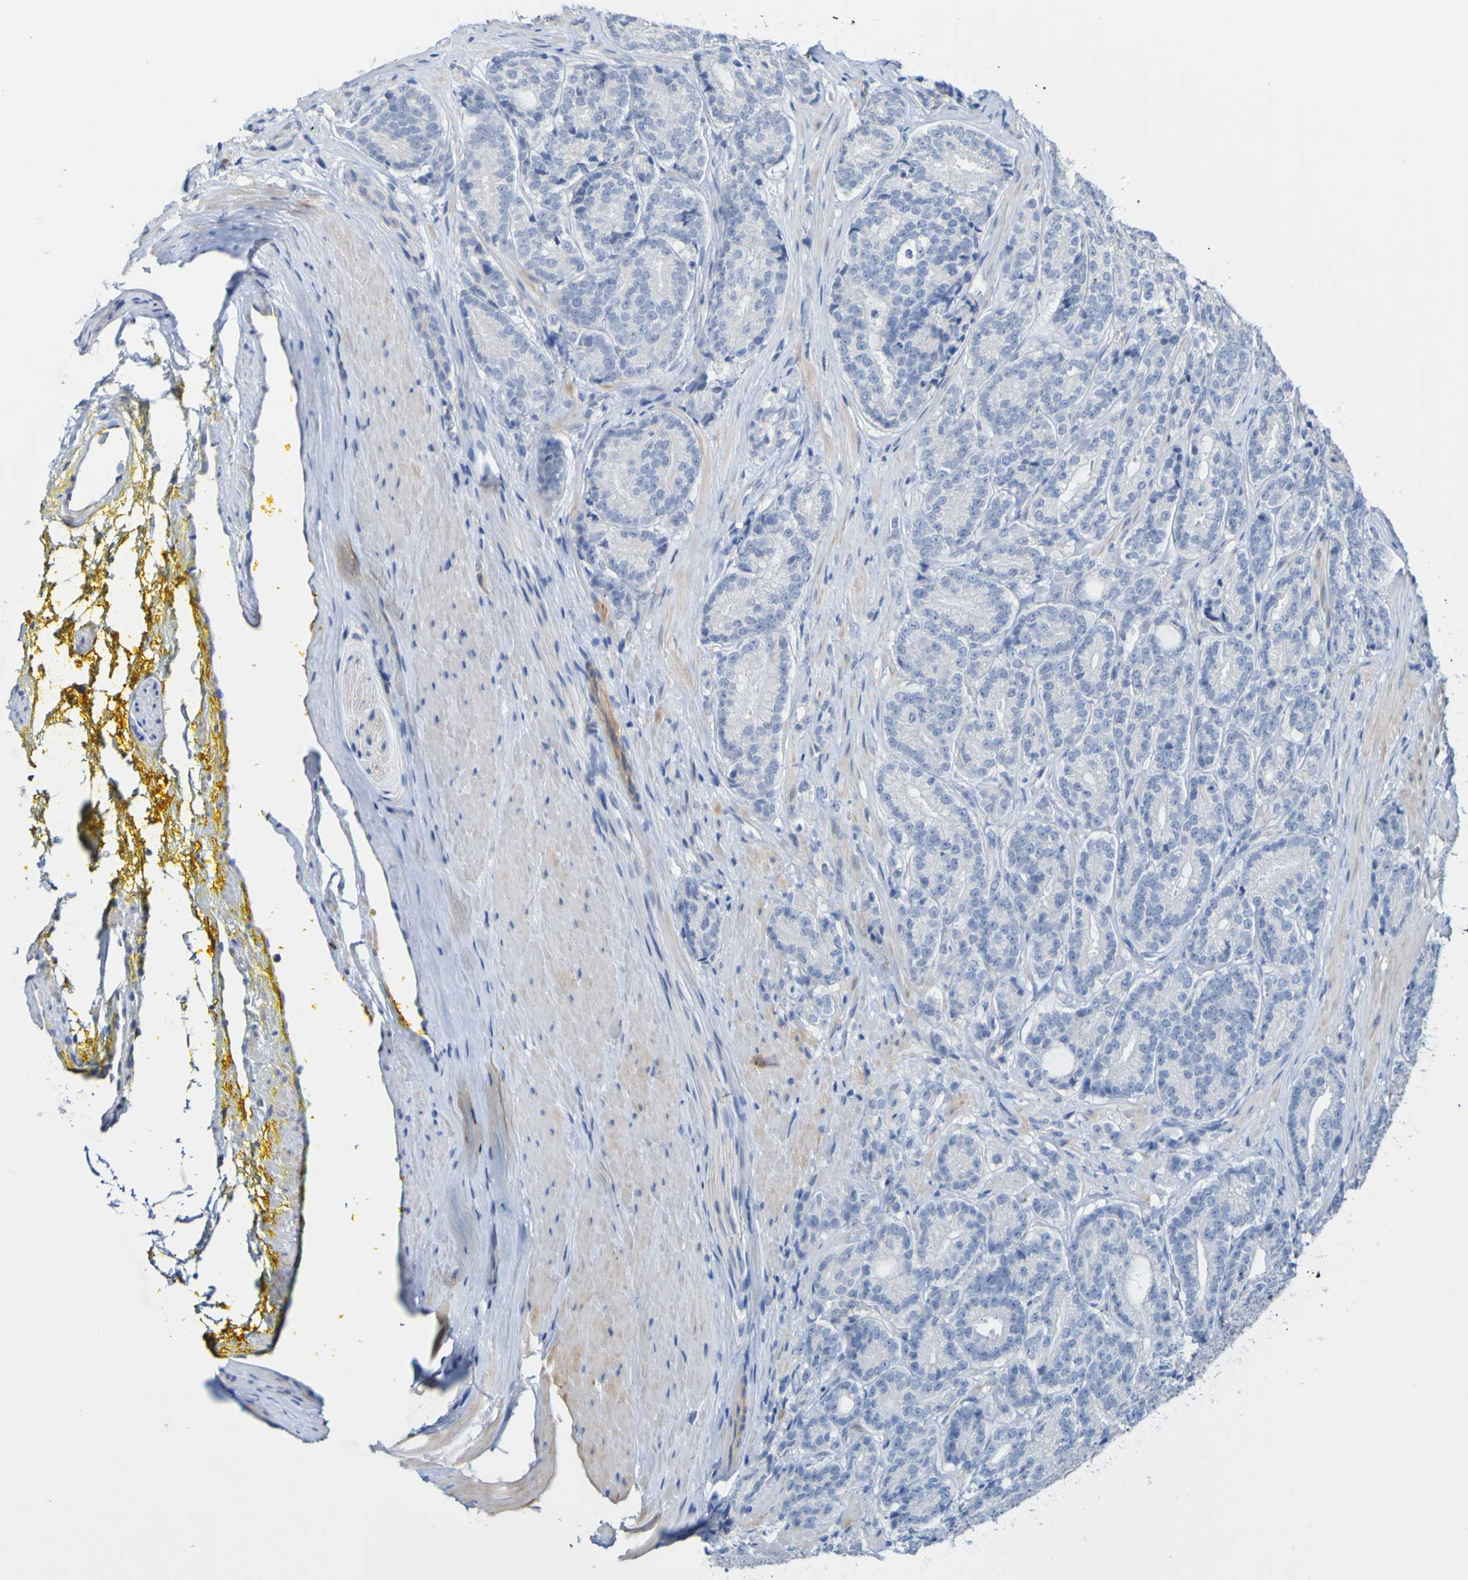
{"staining": {"intensity": "negative", "quantity": "none", "location": "none"}, "tissue": "prostate cancer", "cell_type": "Tumor cells", "image_type": "cancer", "snomed": [{"axis": "morphology", "description": "Adenocarcinoma, High grade"}, {"axis": "topography", "description": "Prostate"}], "caption": "High power microscopy micrograph of an immunohistochemistry (IHC) micrograph of prostate high-grade adenocarcinoma, revealing no significant expression in tumor cells.", "gene": "ACMSD", "patient": {"sex": "male", "age": 61}}